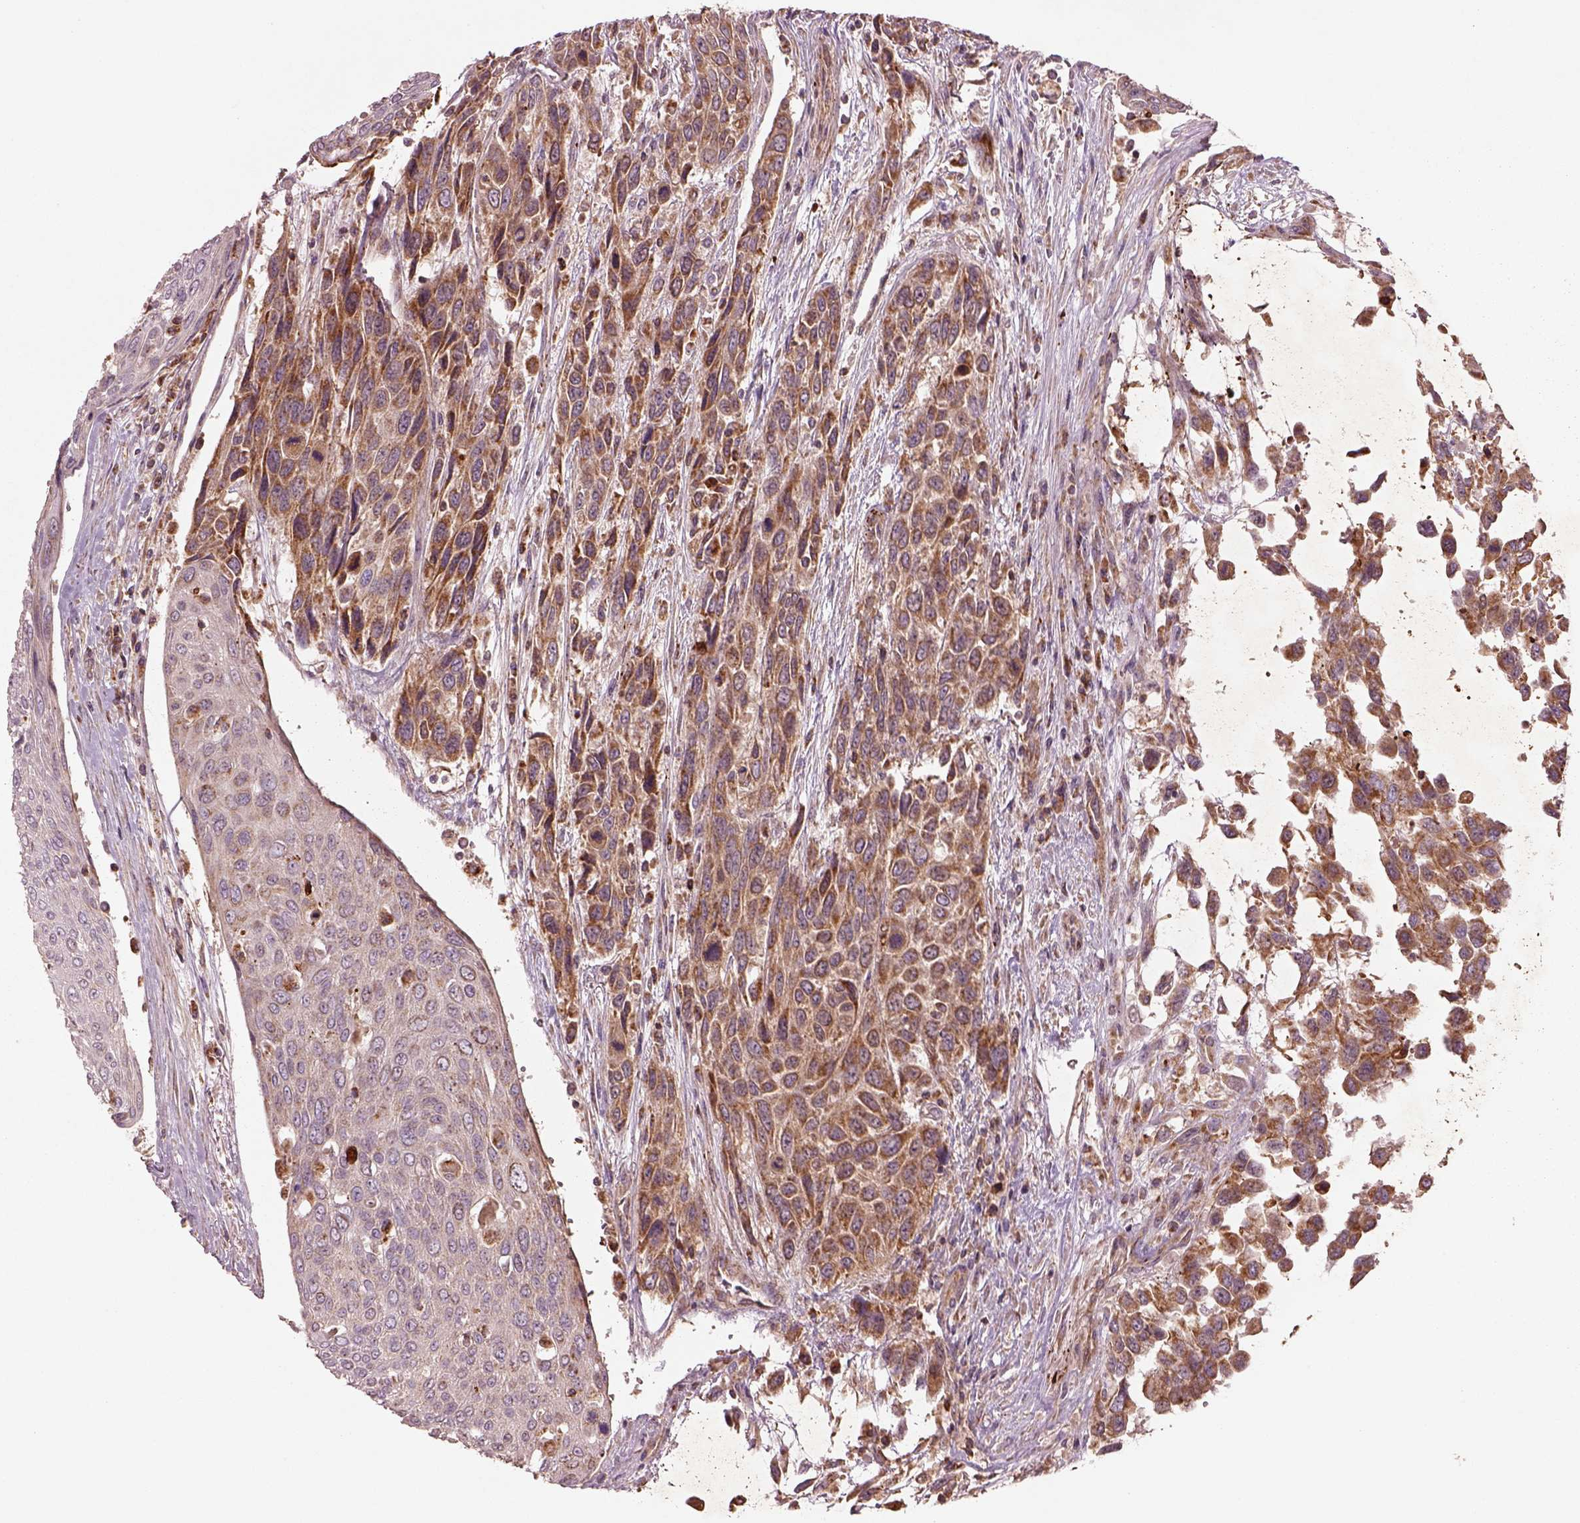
{"staining": {"intensity": "moderate", "quantity": ">75%", "location": "cytoplasmic/membranous"}, "tissue": "urothelial cancer", "cell_type": "Tumor cells", "image_type": "cancer", "snomed": [{"axis": "morphology", "description": "Urothelial carcinoma, High grade"}, {"axis": "topography", "description": "Urinary bladder"}], "caption": "Moderate cytoplasmic/membranous staining for a protein is seen in about >75% of tumor cells of urothelial cancer using IHC.", "gene": "SLC25A5", "patient": {"sex": "female", "age": 70}}